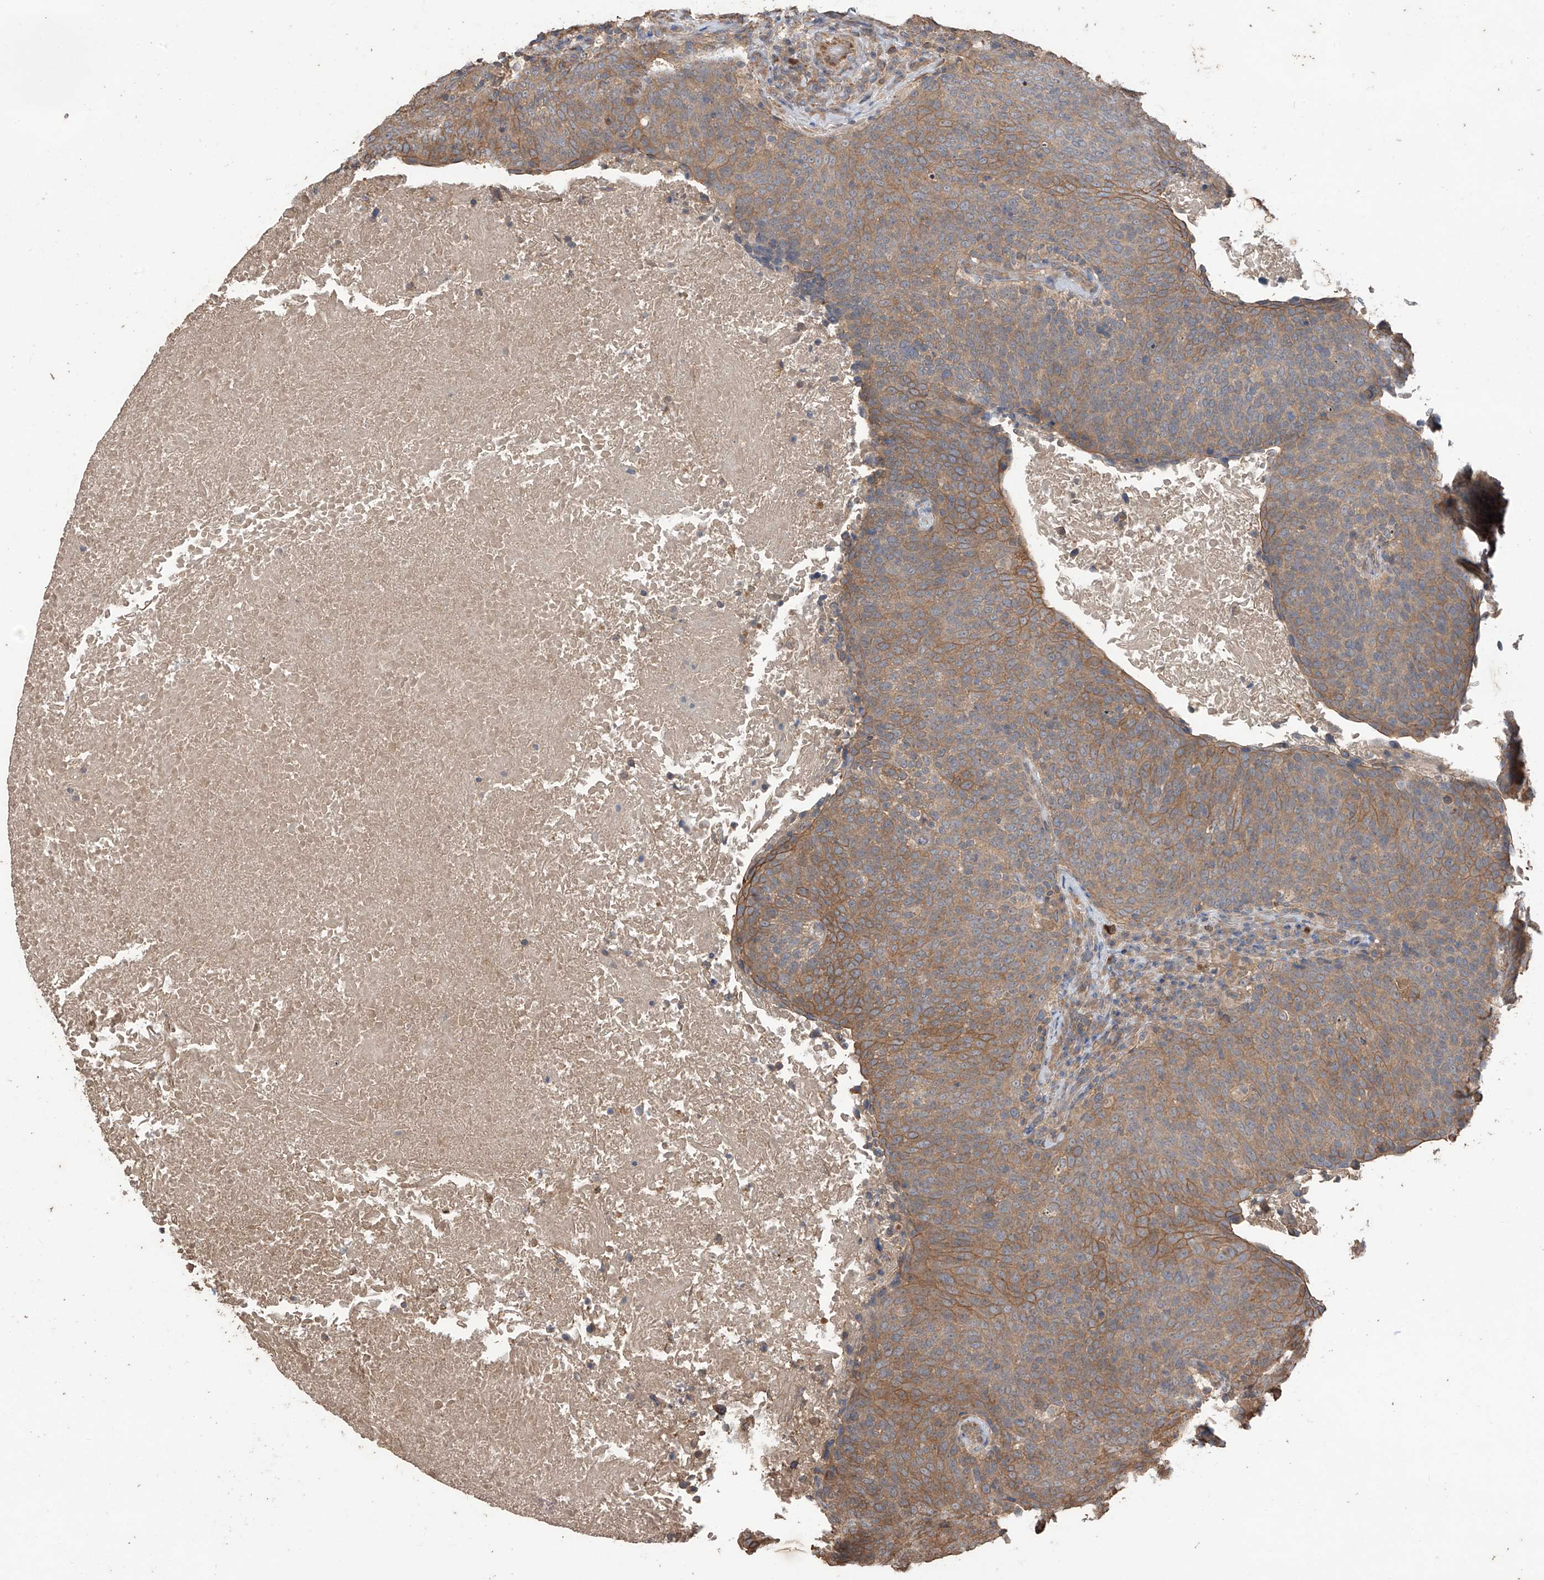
{"staining": {"intensity": "moderate", "quantity": ">75%", "location": "cytoplasmic/membranous"}, "tissue": "head and neck cancer", "cell_type": "Tumor cells", "image_type": "cancer", "snomed": [{"axis": "morphology", "description": "Squamous cell carcinoma, NOS"}, {"axis": "morphology", "description": "Squamous cell carcinoma, metastatic, NOS"}, {"axis": "topography", "description": "Lymph node"}, {"axis": "topography", "description": "Head-Neck"}], "caption": "Head and neck metastatic squamous cell carcinoma tissue reveals moderate cytoplasmic/membranous positivity in approximately >75% of tumor cells The staining was performed using DAB to visualize the protein expression in brown, while the nuclei were stained in blue with hematoxylin (Magnification: 20x).", "gene": "AGBL5", "patient": {"sex": "male", "age": 62}}